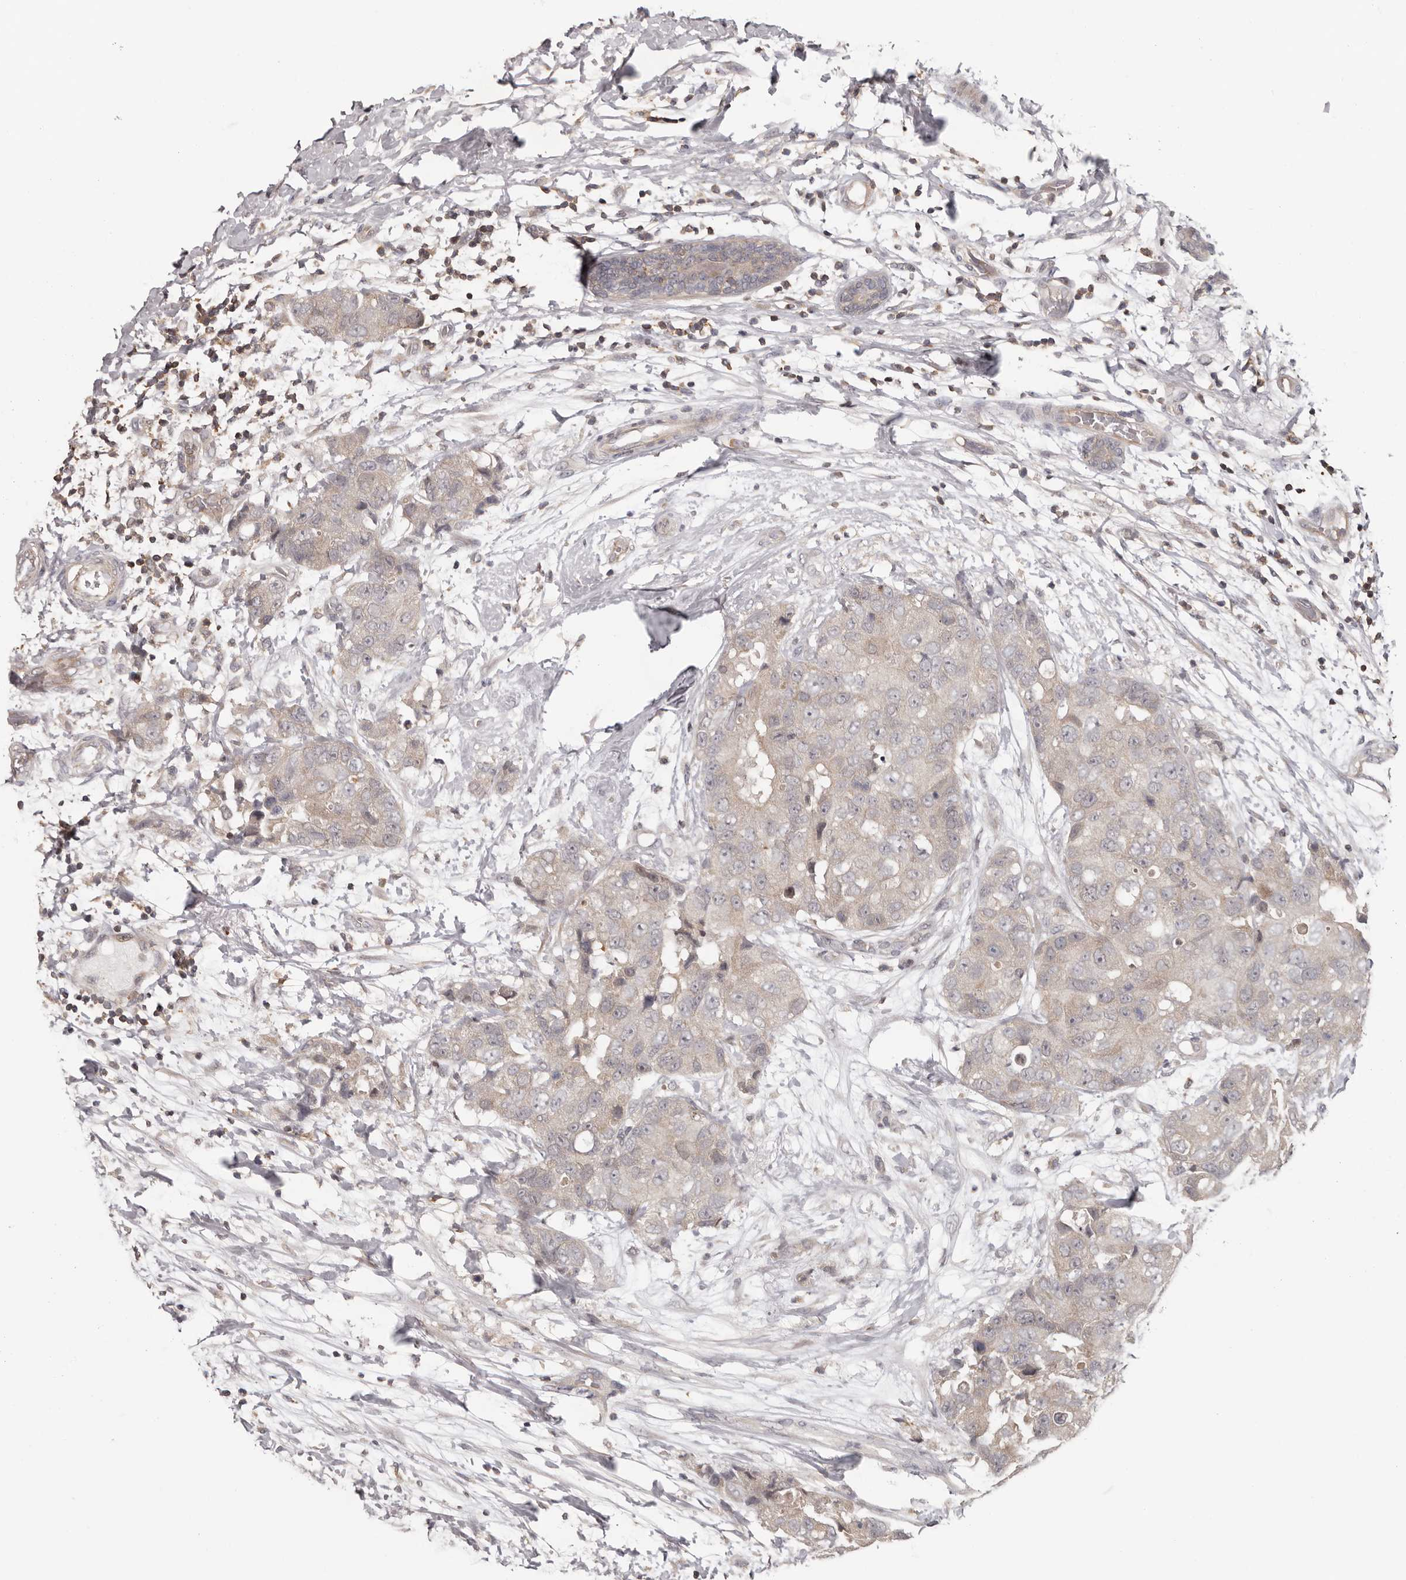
{"staining": {"intensity": "negative", "quantity": "none", "location": "none"}, "tissue": "breast cancer", "cell_type": "Tumor cells", "image_type": "cancer", "snomed": [{"axis": "morphology", "description": "Duct carcinoma"}, {"axis": "topography", "description": "Breast"}], "caption": "High power microscopy micrograph of an immunohistochemistry histopathology image of intraductal carcinoma (breast), revealing no significant expression in tumor cells.", "gene": "ANKRD44", "patient": {"sex": "female", "age": 62}}